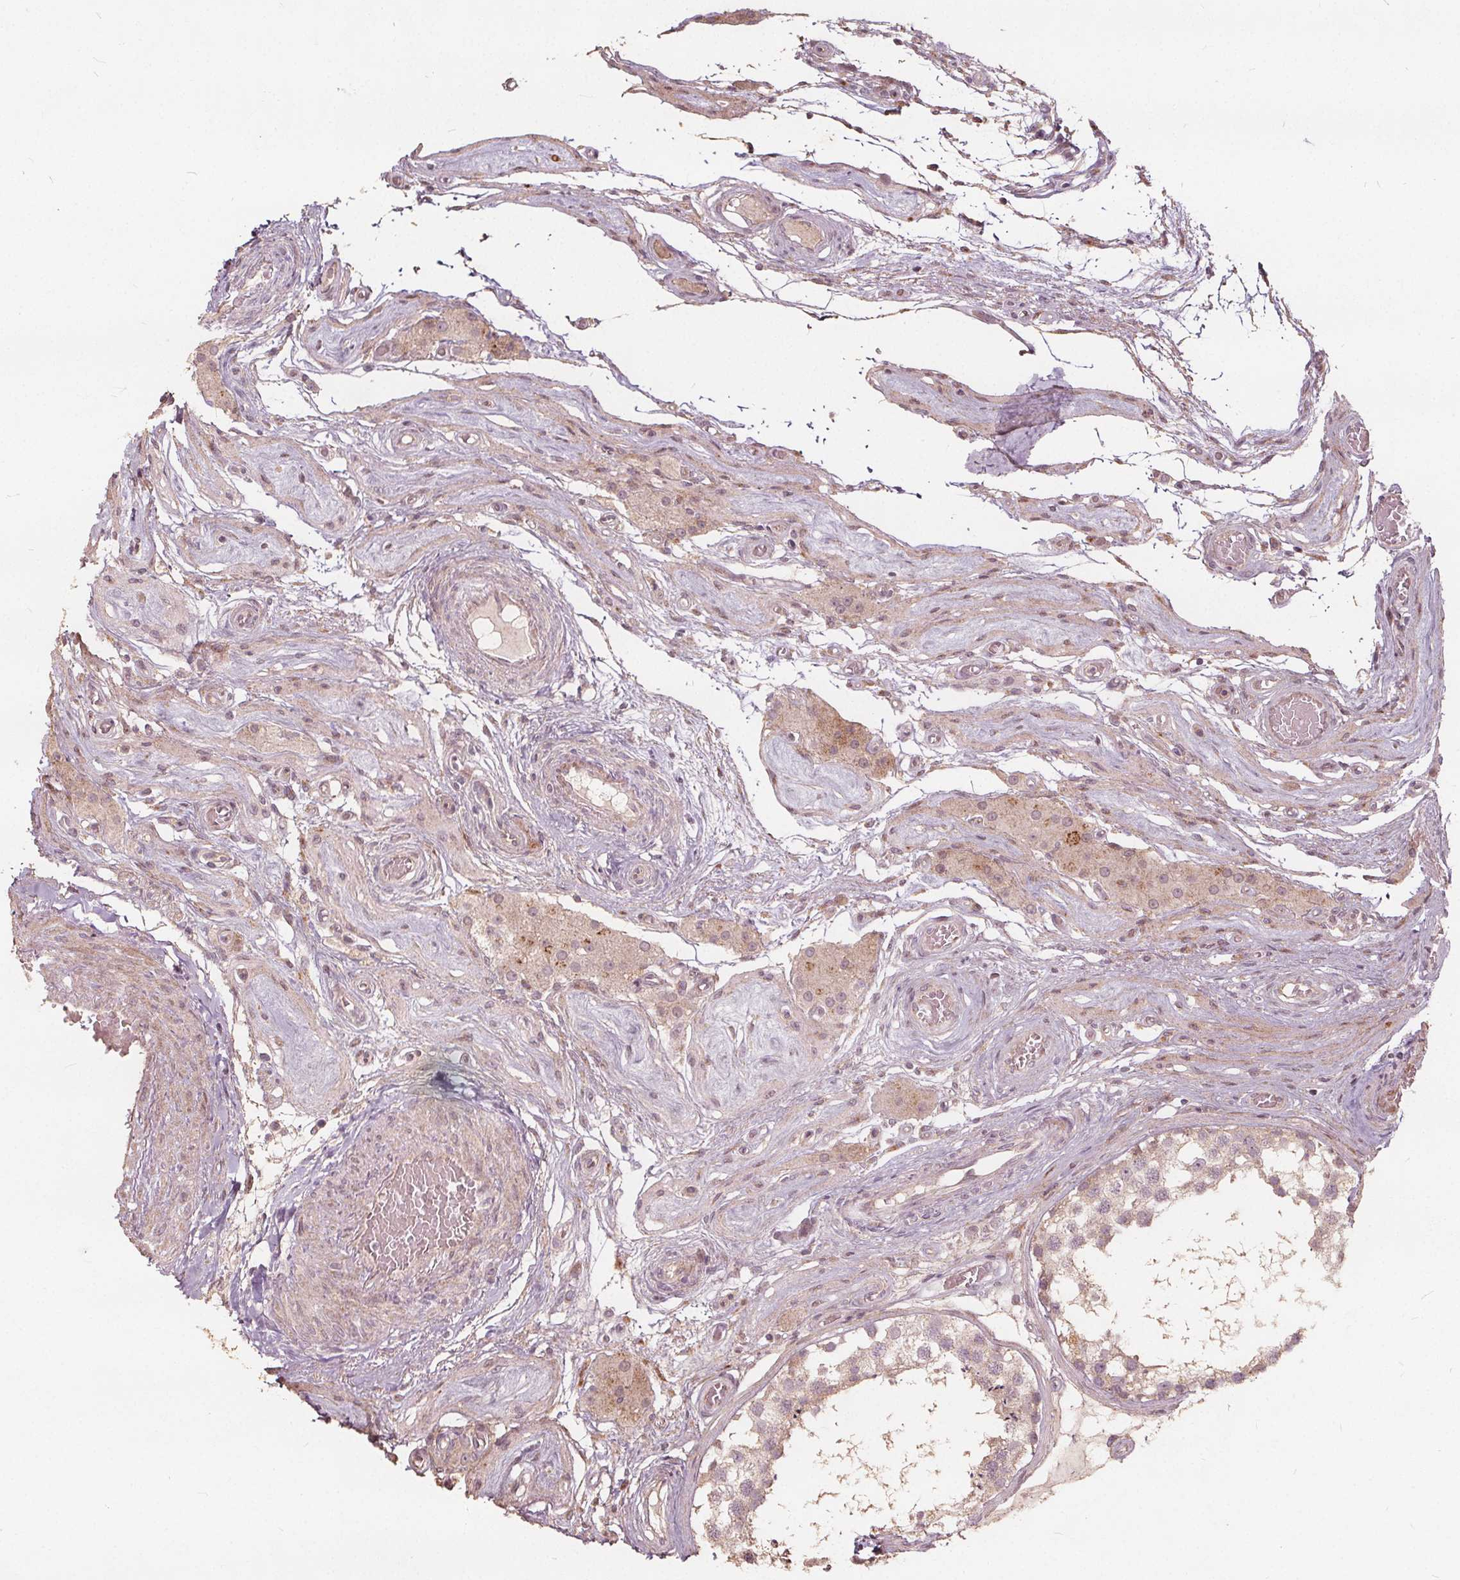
{"staining": {"intensity": "weak", "quantity": "25%-75%", "location": "cytoplasmic/membranous"}, "tissue": "testis", "cell_type": "Cells in seminiferous ducts", "image_type": "normal", "snomed": [{"axis": "morphology", "description": "Normal tissue, NOS"}, {"axis": "morphology", "description": "Seminoma, NOS"}, {"axis": "topography", "description": "Testis"}], "caption": "A photomicrograph showing weak cytoplasmic/membranous expression in approximately 25%-75% of cells in seminiferous ducts in unremarkable testis, as visualized by brown immunohistochemical staining.", "gene": "PTPRT", "patient": {"sex": "male", "age": 65}}